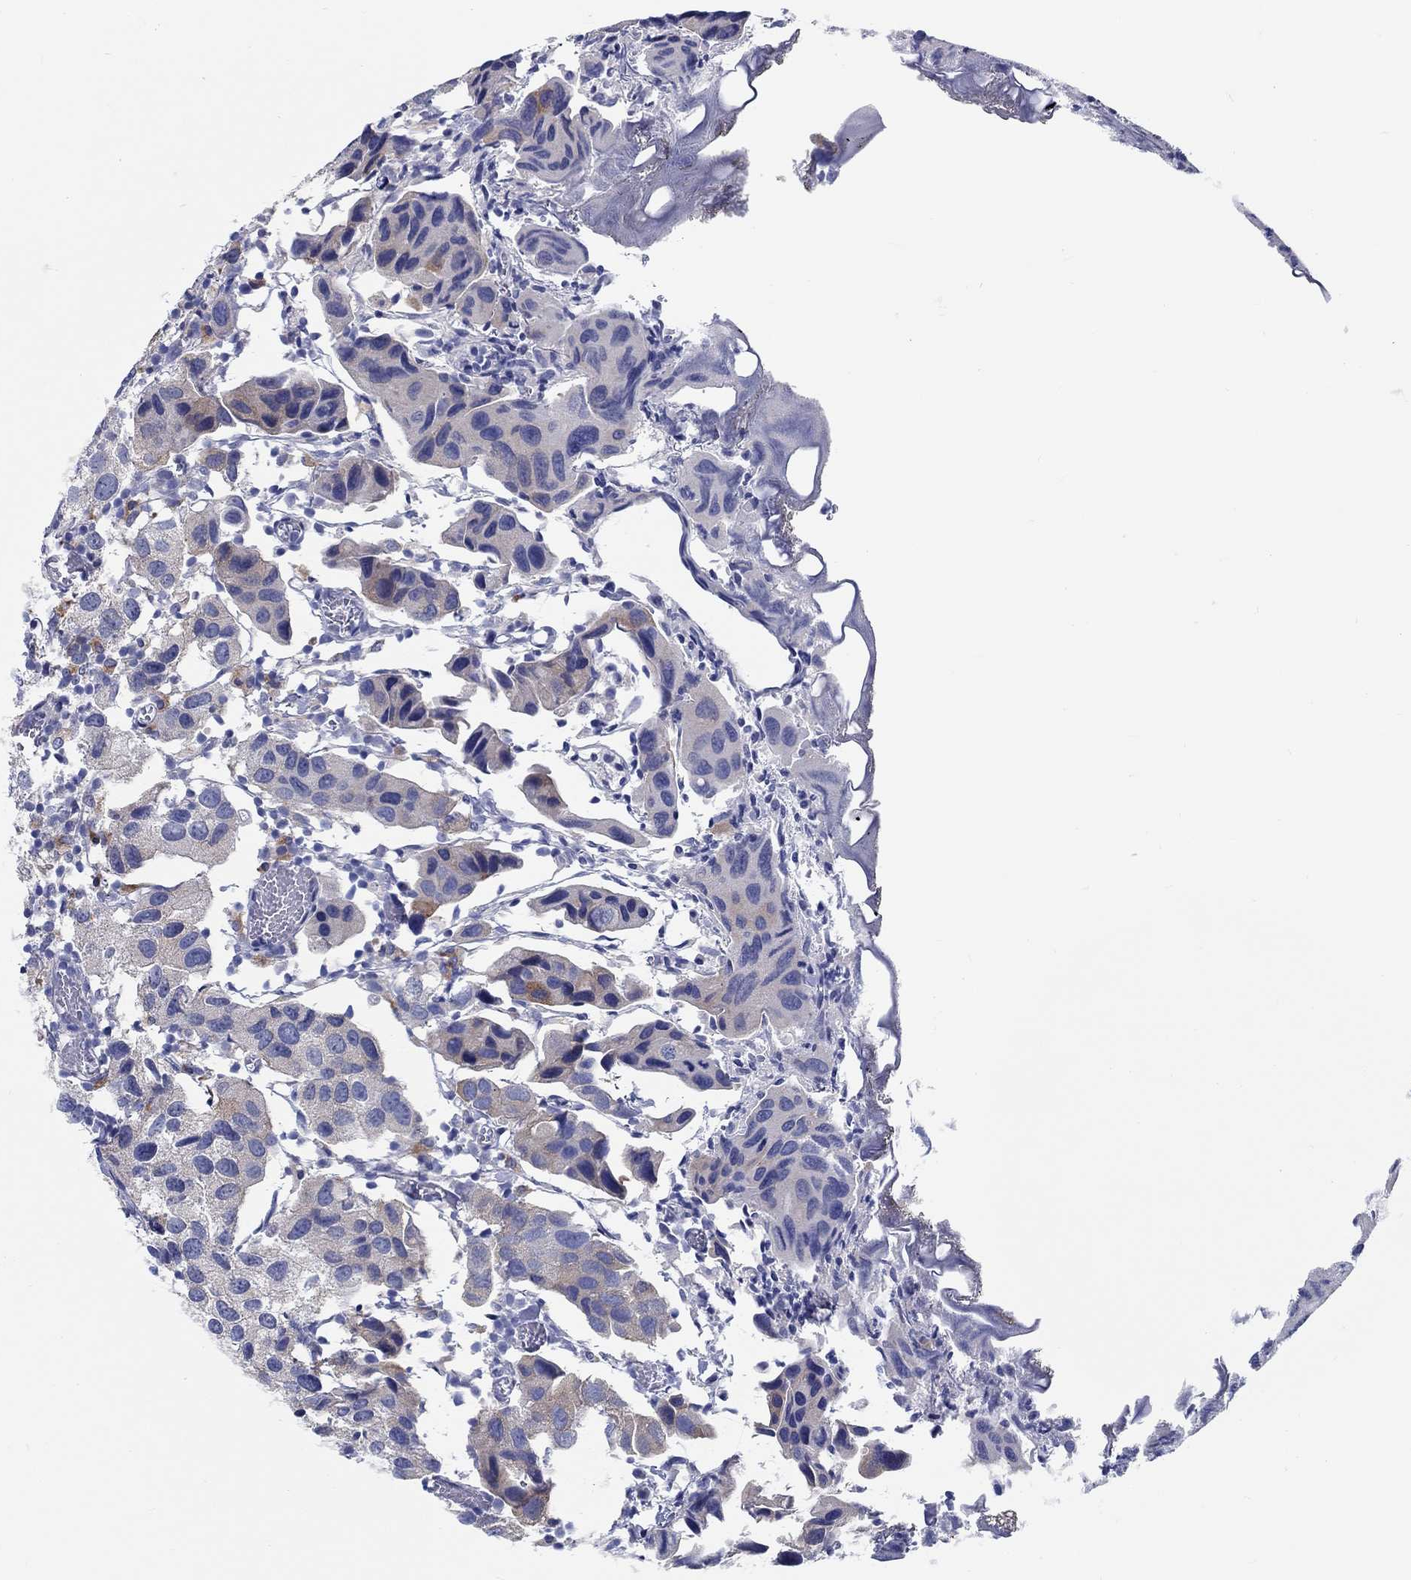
{"staining": {"intensity": "moderate", "quantity": "<25%", "location": "cytoplasmic/membranous"}, "tissue": "urothelial cancer", "cell_type": "Tumor cells", "image_type": "cancer", "snomed": [{"axis": "morphology", "description": "Urothelial carcinoma, High grade"}, {"axis": "topography", "description": "Urinary bladder"}], "caption": "Brown immunohistochemical staining in high-grade urothelial carcinoma reveals moderate cytoplasmic/membranous expression in about <25% of tumor cells.", "gene": "RAP1GAP", "patient": {"sex": "male", "age": 79}}